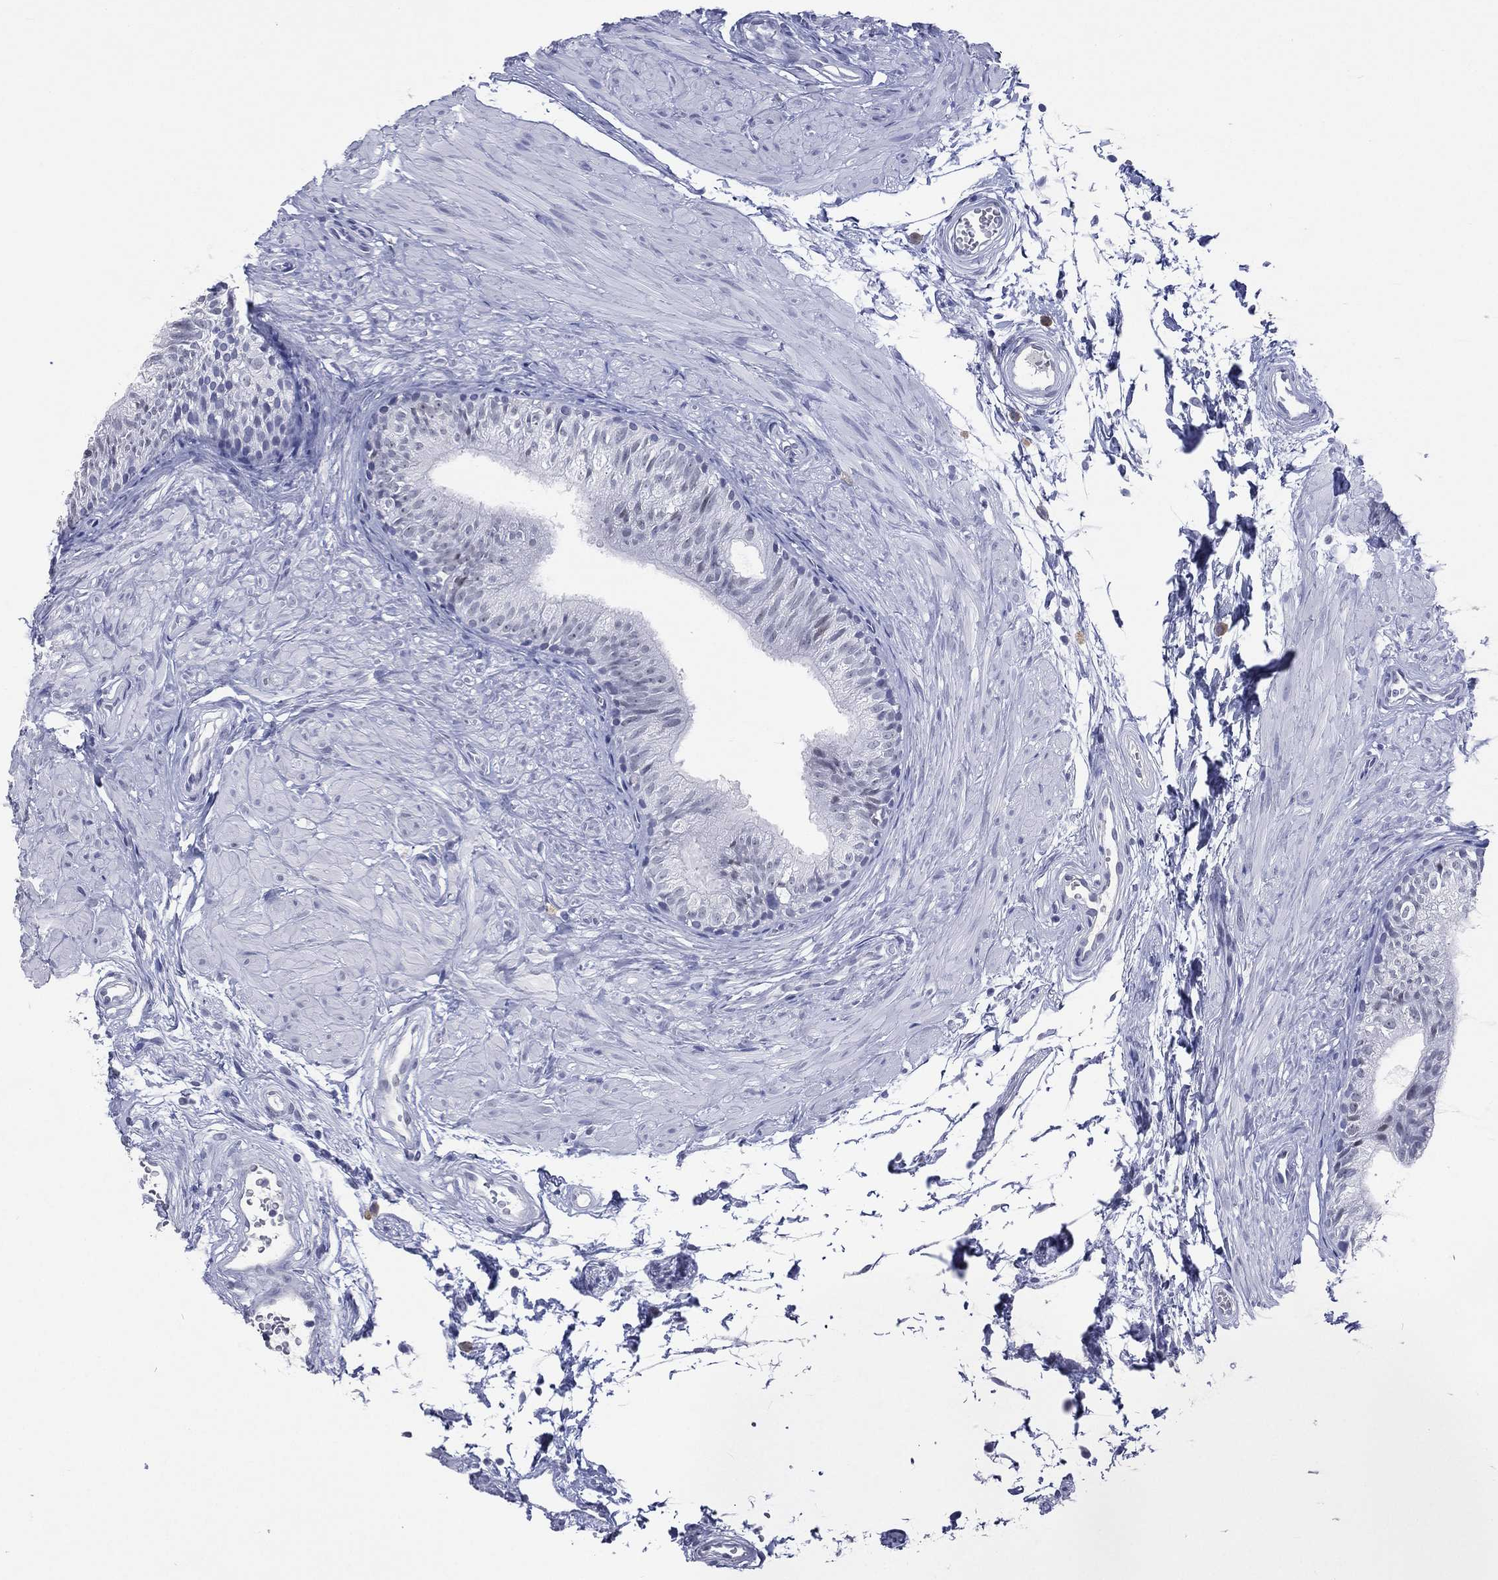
{"staining": {"intensity": "negative", "quantity": "none", "location": "none"}, "tissue": "epididymis", "cell_type": "Glandular cells", "image_type": "normal", "snomed": [{"axis": "morphology", "description": "Normal tissue, NOS"}, {"axis": "topography", "description": "Epididymis"}], "caption": "The histopathology image reveals no staining of glandular cells in unremarkable epididymis.", "gene": "SSX1", "patient": {"sex": "male", "age": 22}}